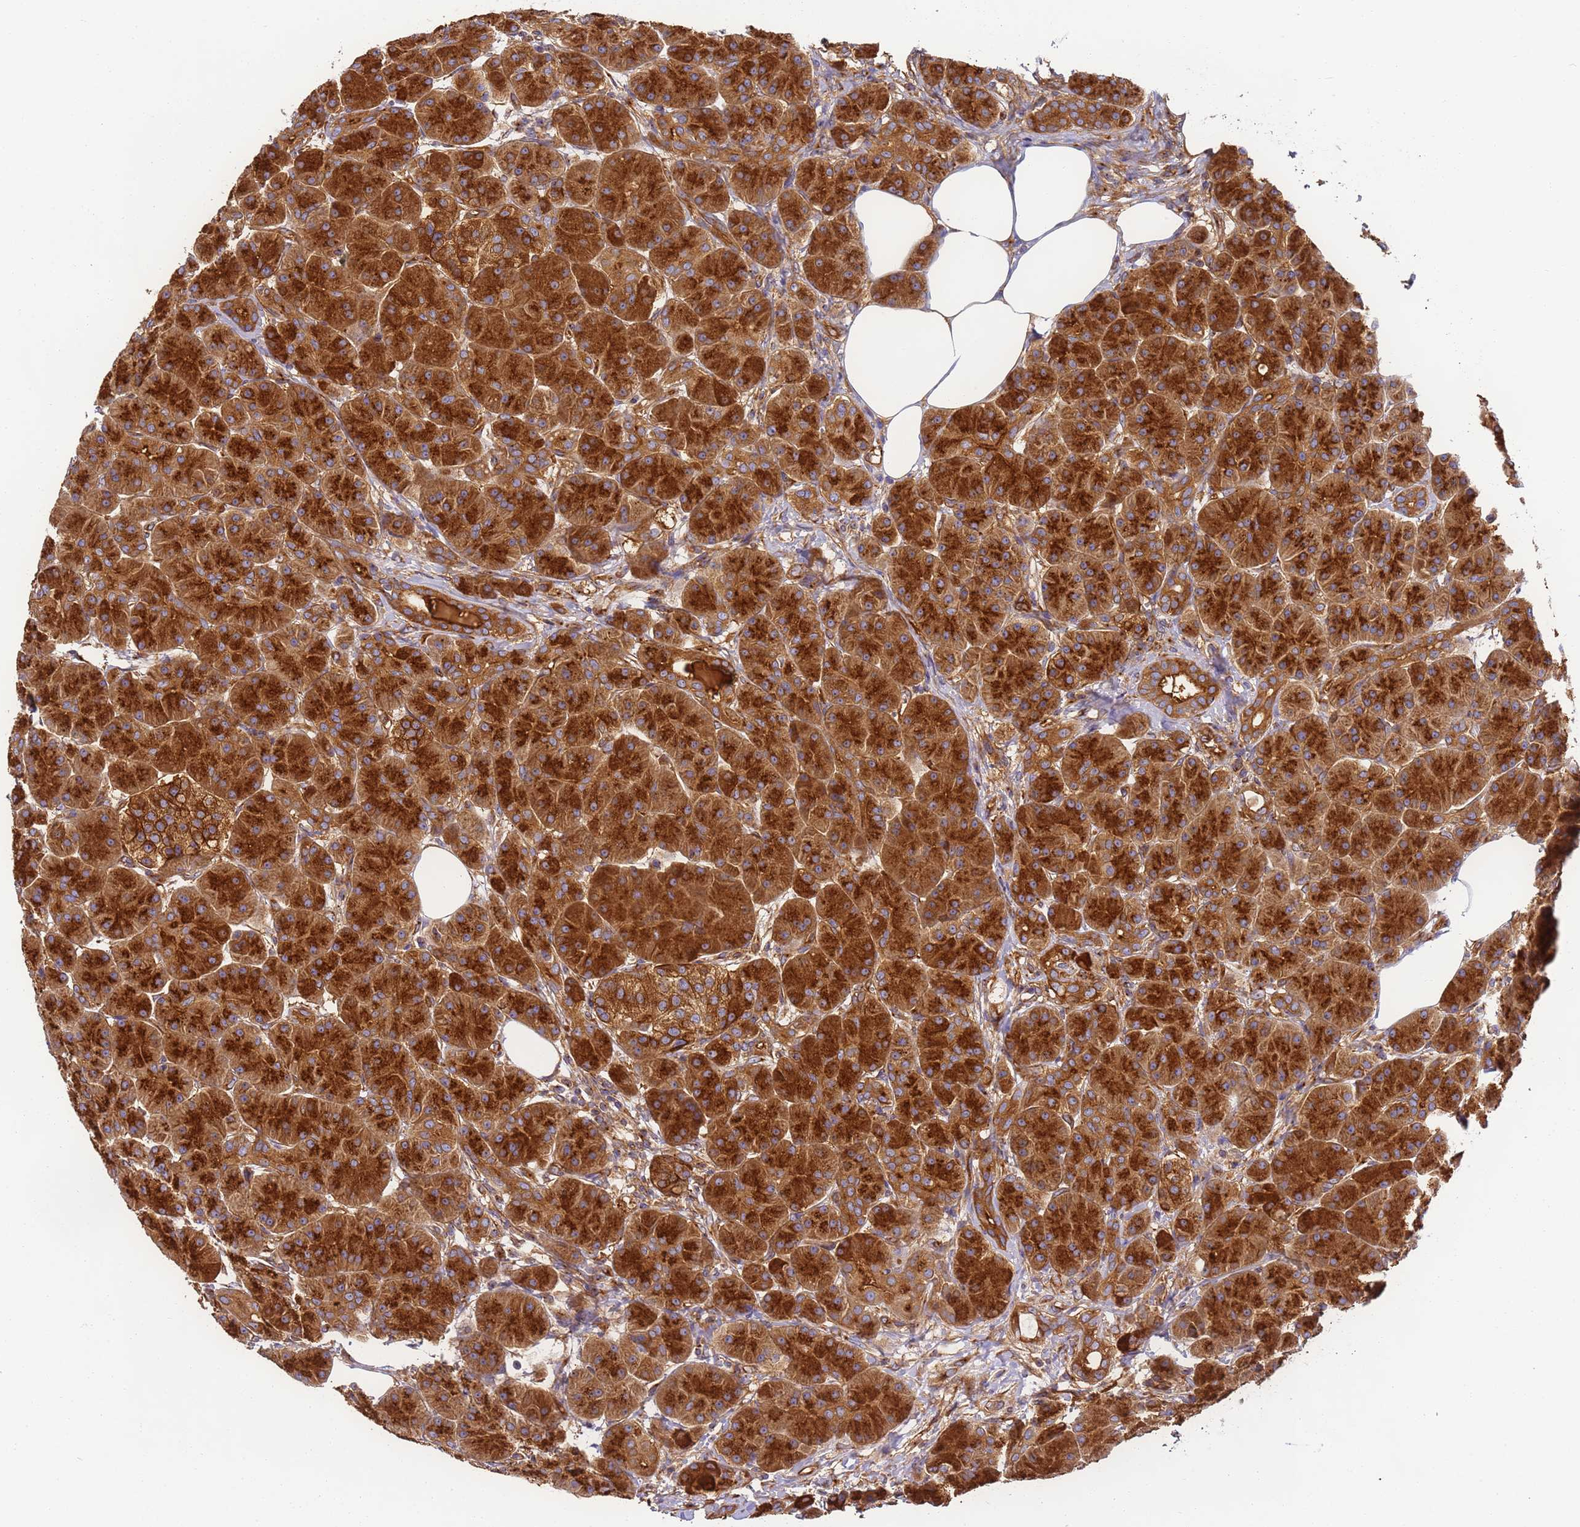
{"staining": {"intensity": "strong", "quantity": ">75%", "location": "cytoplasmic/membranous"}, "tissue": "pancreas", "cell_type": "Exocrine glandular cells", "image_type": "normal", "snomed": [{"axis": "morphology", "description": "Normal tissue, NOS"}, {"axis": "topography", "description": "Pancreas"}], "caption": "Immunohistochemistry image of normal human pancreas stained for a protein (brown), which displays high levels of strong cytoplasmic/membranous positivity in about >75% of exocrine glandular cells.", "gene": "DYNC1I2", "patient": {"sex": "male", "age": 63}}